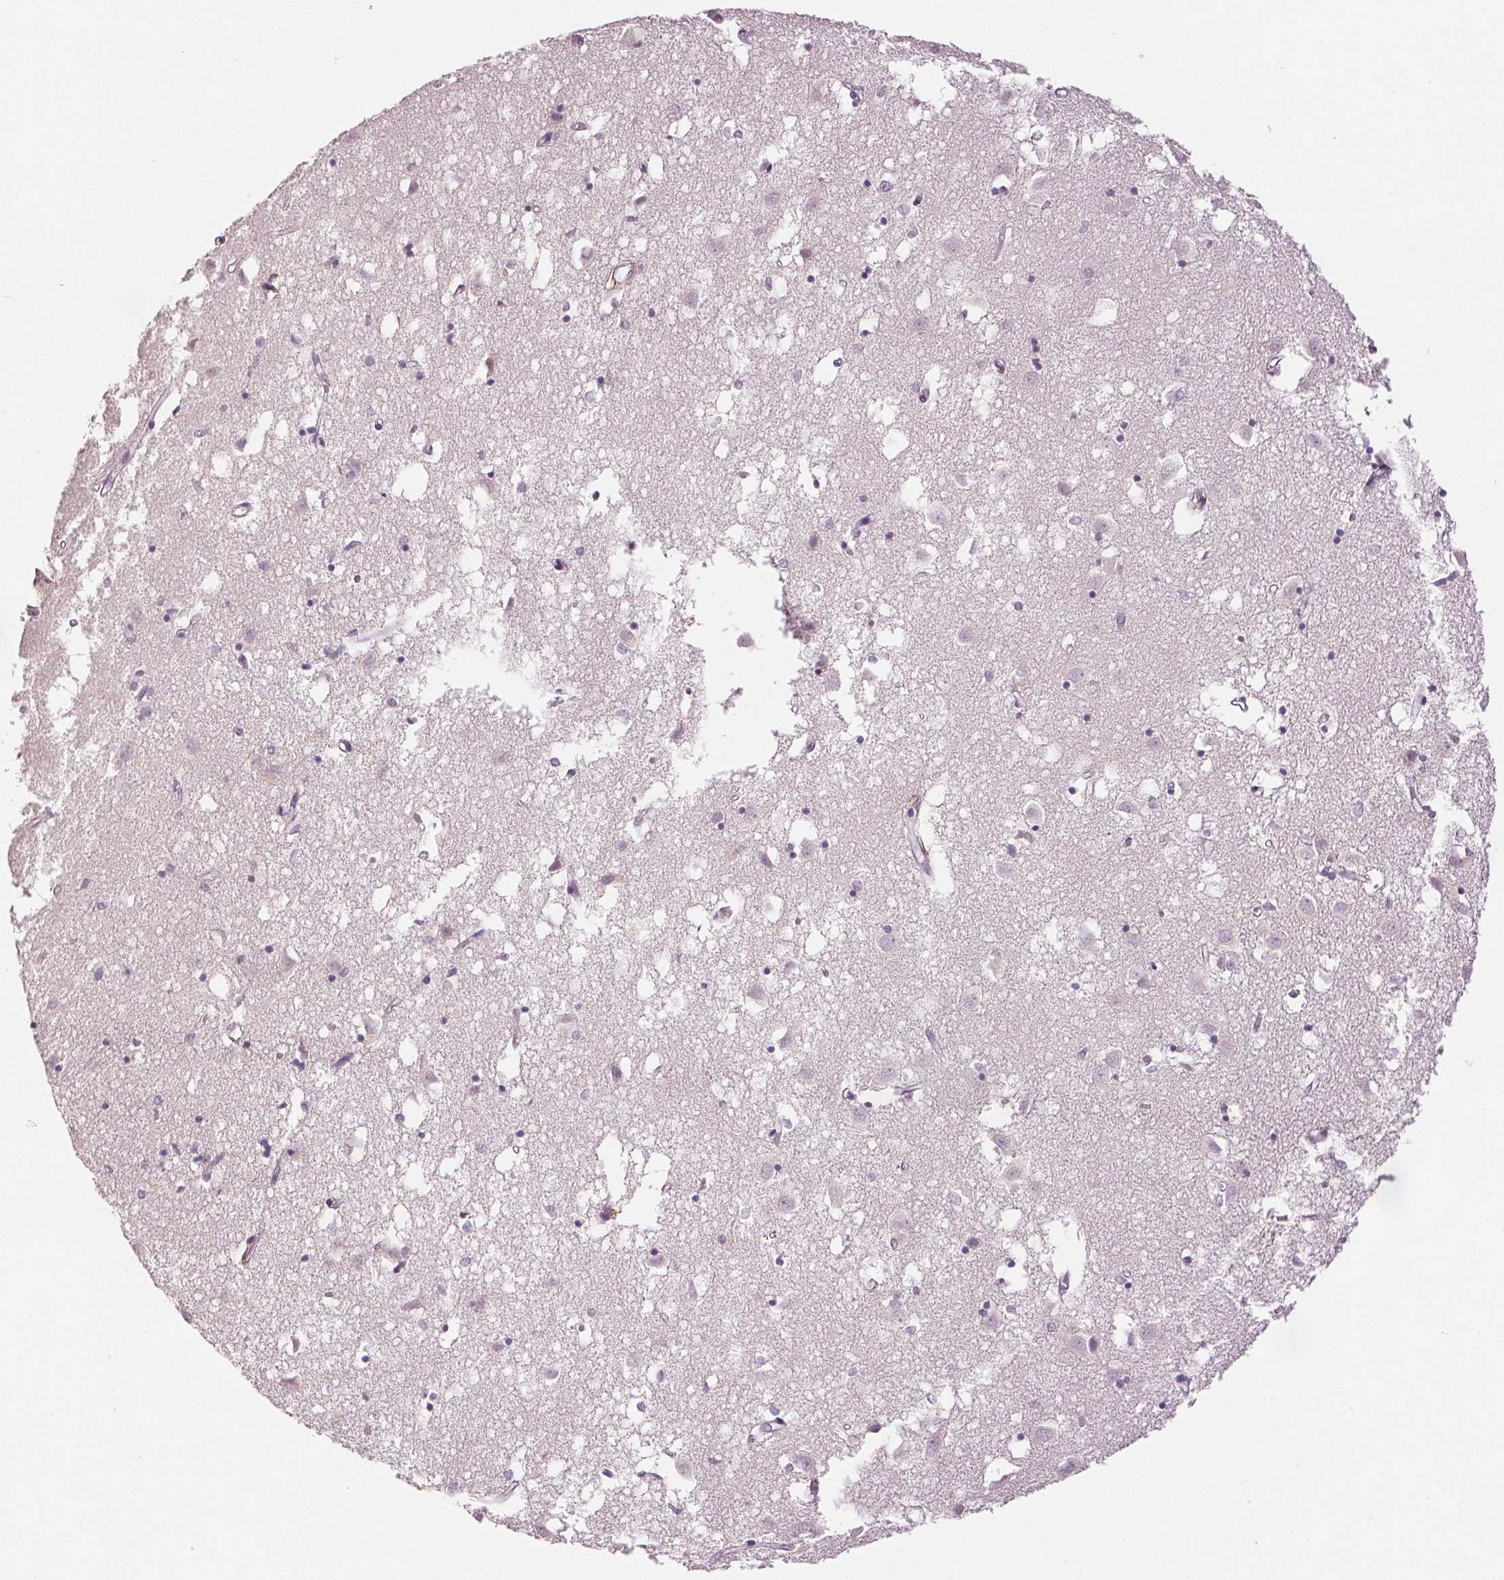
{"staining": {"intensity": "negative", "quantity": "none", "location": "none"}, "tissue": "caudate", "cell_type": "Glial cells", "image_type": "normal", "snomed": [{"axis": "morphology", "description": "Normal tissue, NOS"}, {"axis": "topography", "description": "Lateral ventricle wall"}], "caption": "Photomicrograph shows no protein staining in glial cells of unremarkable caudate. (Immunohistochemistry, brightfield microscopy, high magnification).", "gene": "FBN1", "patient": {"sex": "male", "age": 70}}